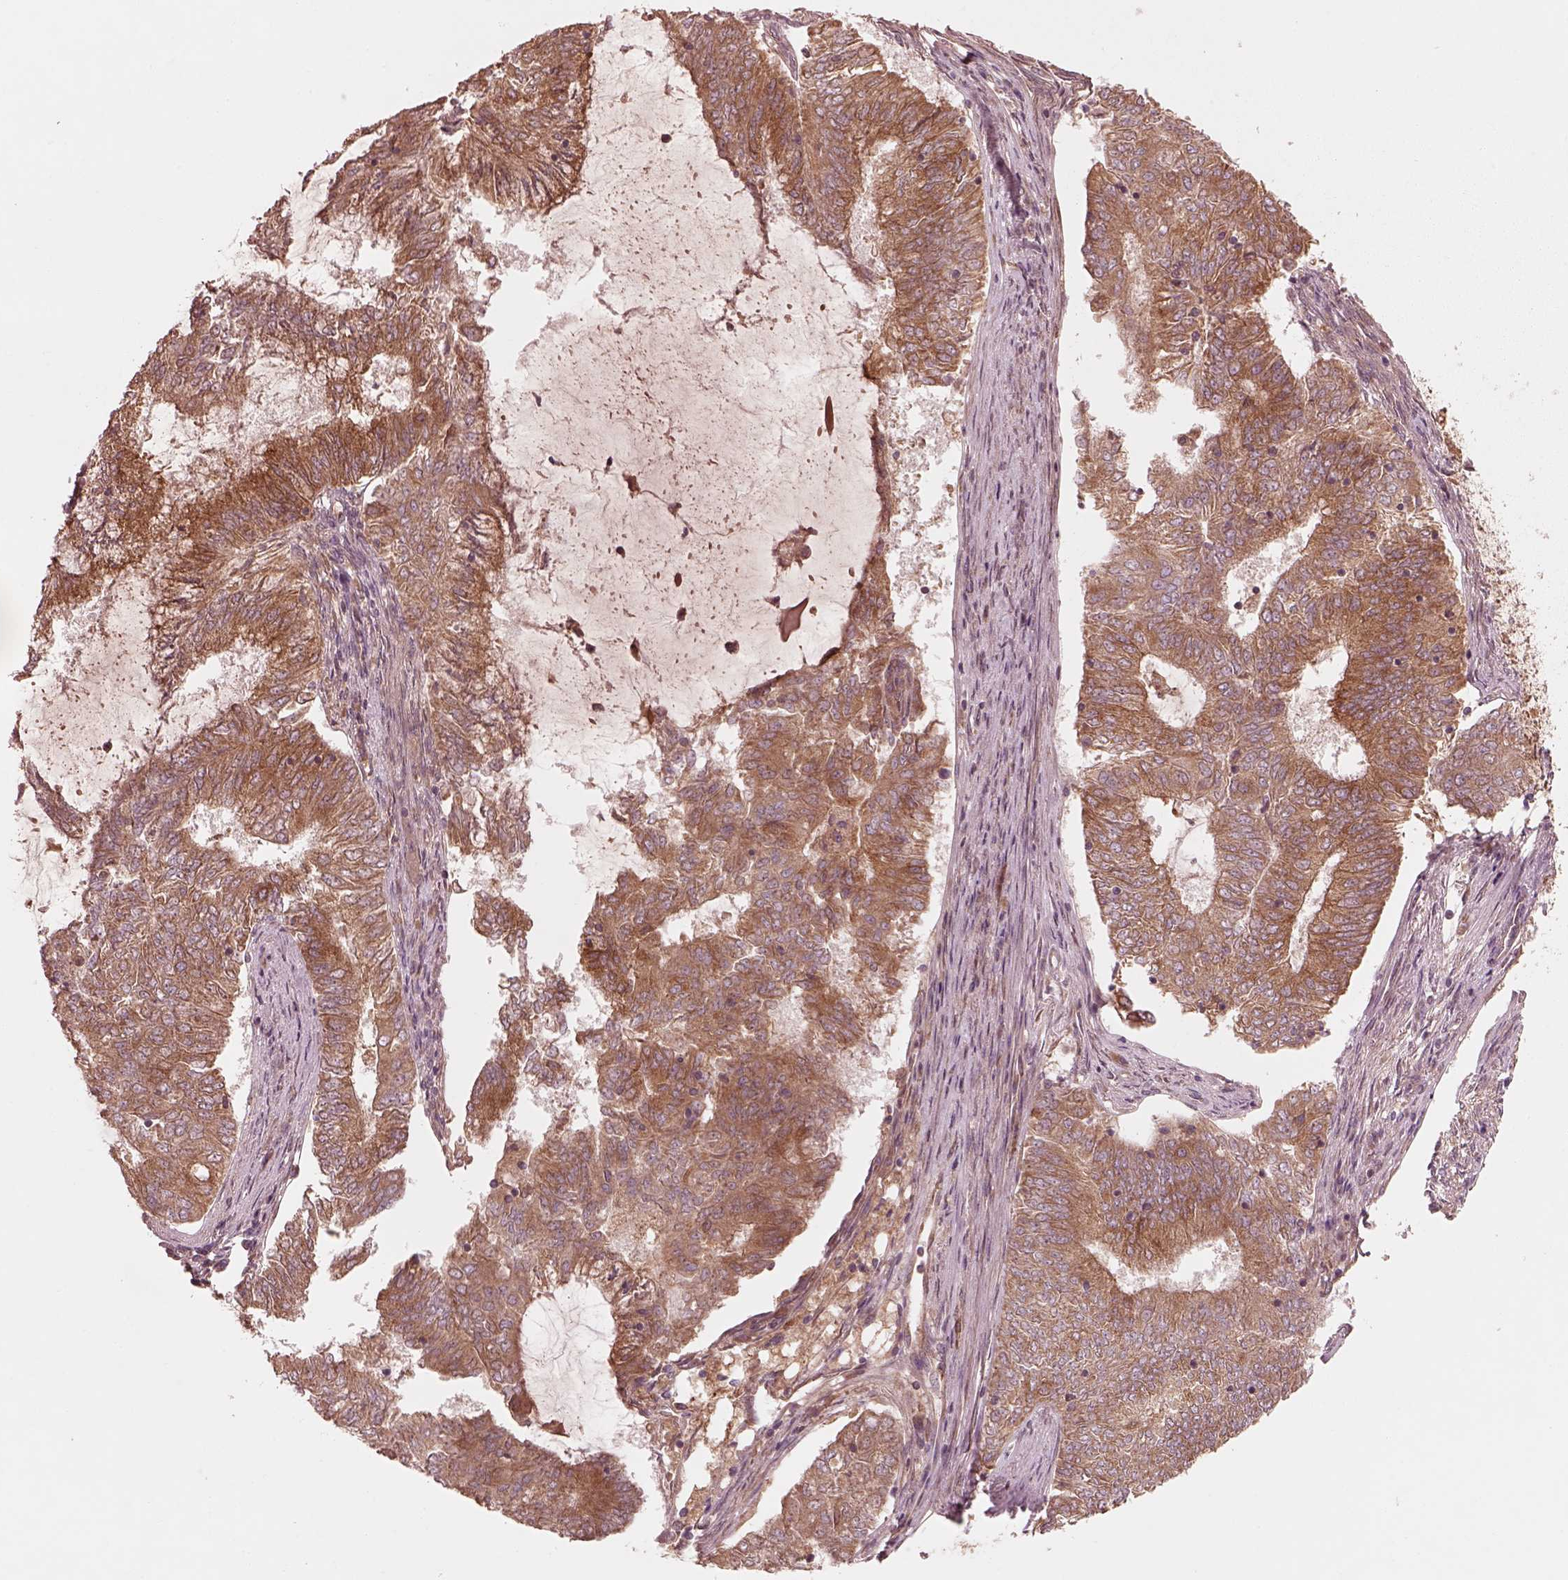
{"staining": {"intensity": "moderate", "quantity": ">75%", "location": "cytoplasmic/membranous"}, "tissue": "endometrial cancer", "cell_type": "Tumor cells", "image_type": "cancer", "snomed": [{"axis": "morphology", "description": "Adenocarcinoma, NOS"}, {"axis": "topography", "description": "Endometrium"}], "caption": "Moderate cytoplasmic/membranous protein expression is seen in about >75% of tumor cells in adenocarcinoma (endometrial).", "gene": "PIK3R2", "patient": {"sex": "female", "age": 62}}